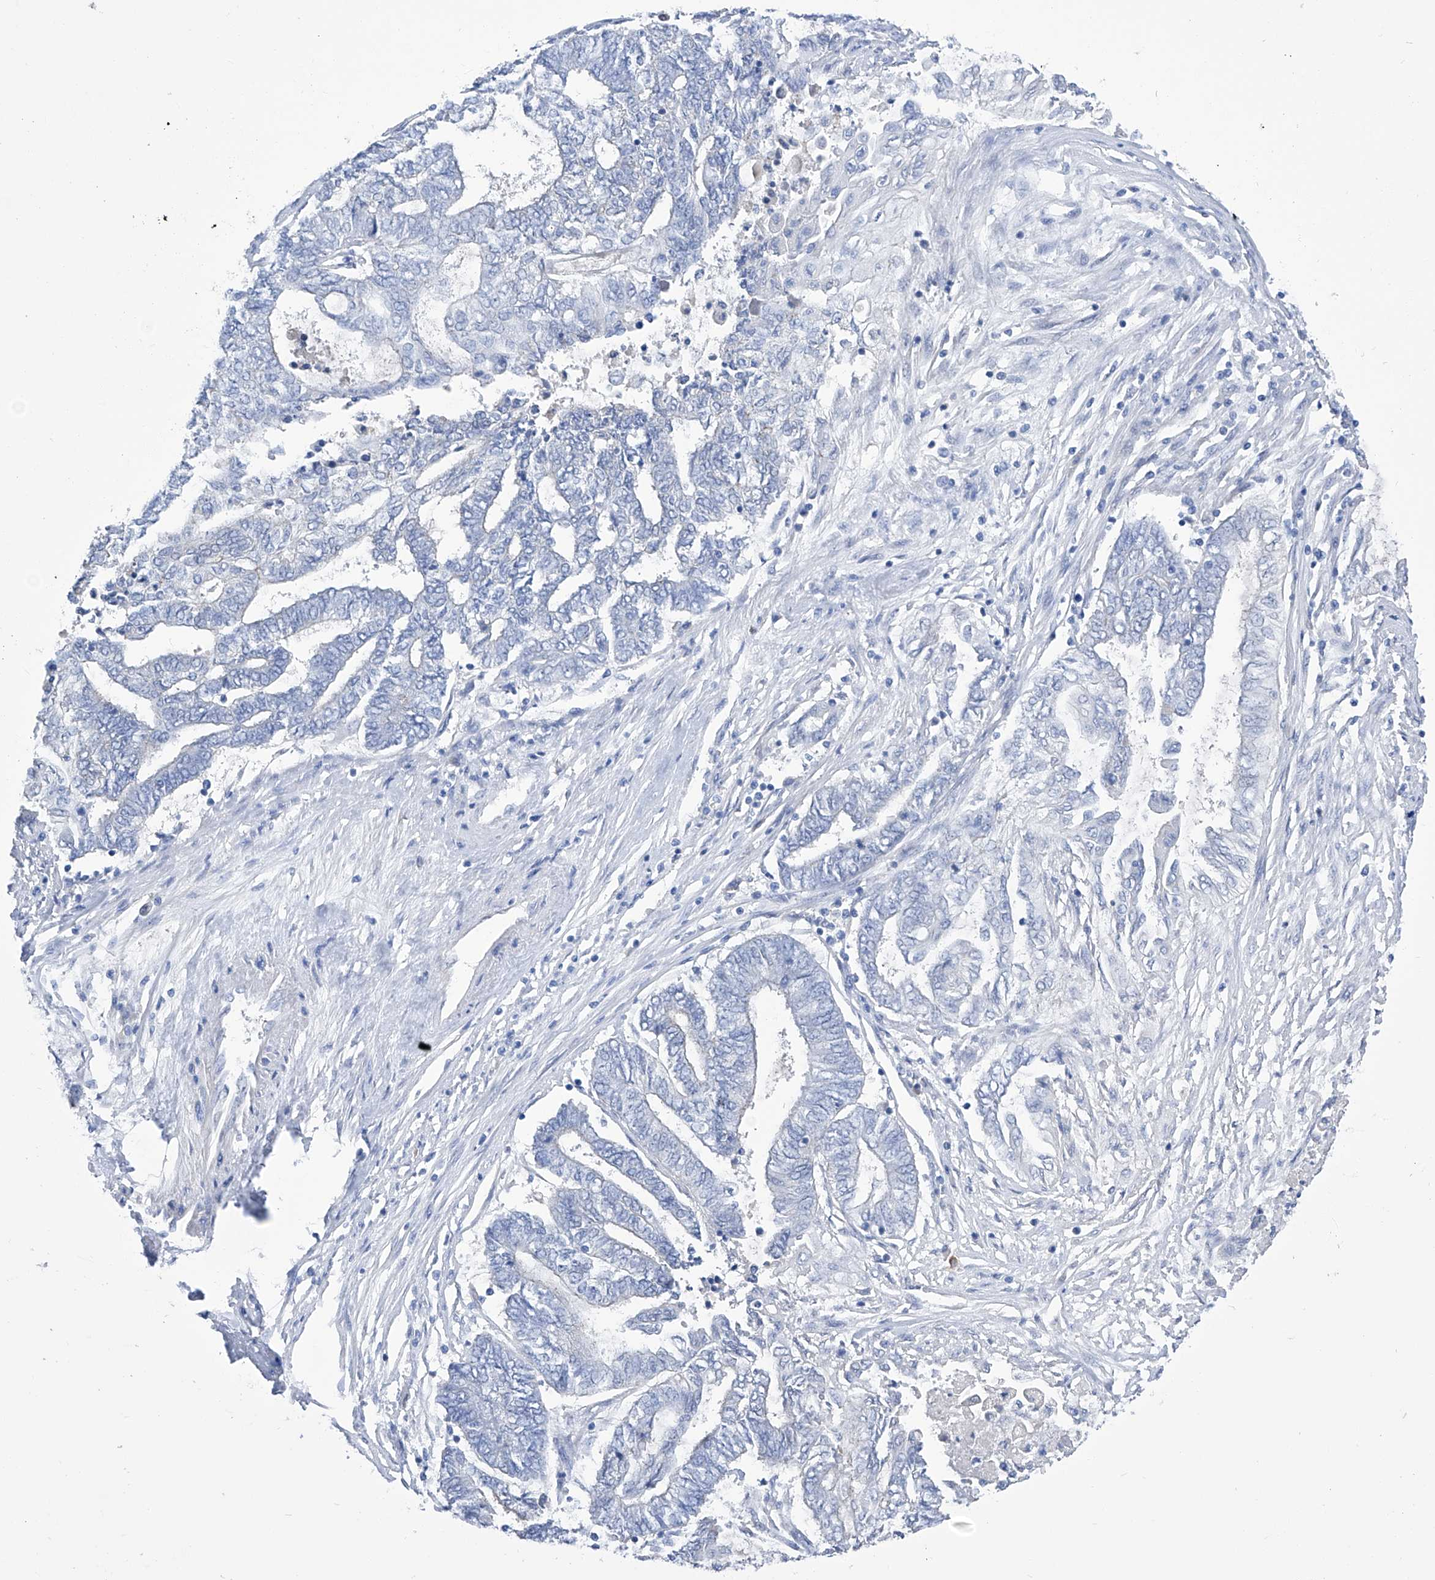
{"staining": {"intensity": "negative", "quantity": "none", "location": "none"}, "tissue": "endometrial cancer", "cell_type": "Tumor cells", "image_type": "cancer", "snomed": [{"axis": "morphology", "description": "Adenocarcinoma, NOS"}, {"axis": "topography", "description": "Uterus"}, {"axis": "topography", "description": "Endometrium"}], "caption": "Adenocarcinoma (endometrial) stained for a protein using immunohistochemistry displays no expression tumor cells.", "gene": "PGM3", "patient": {"sex": "female", "age": 70}}